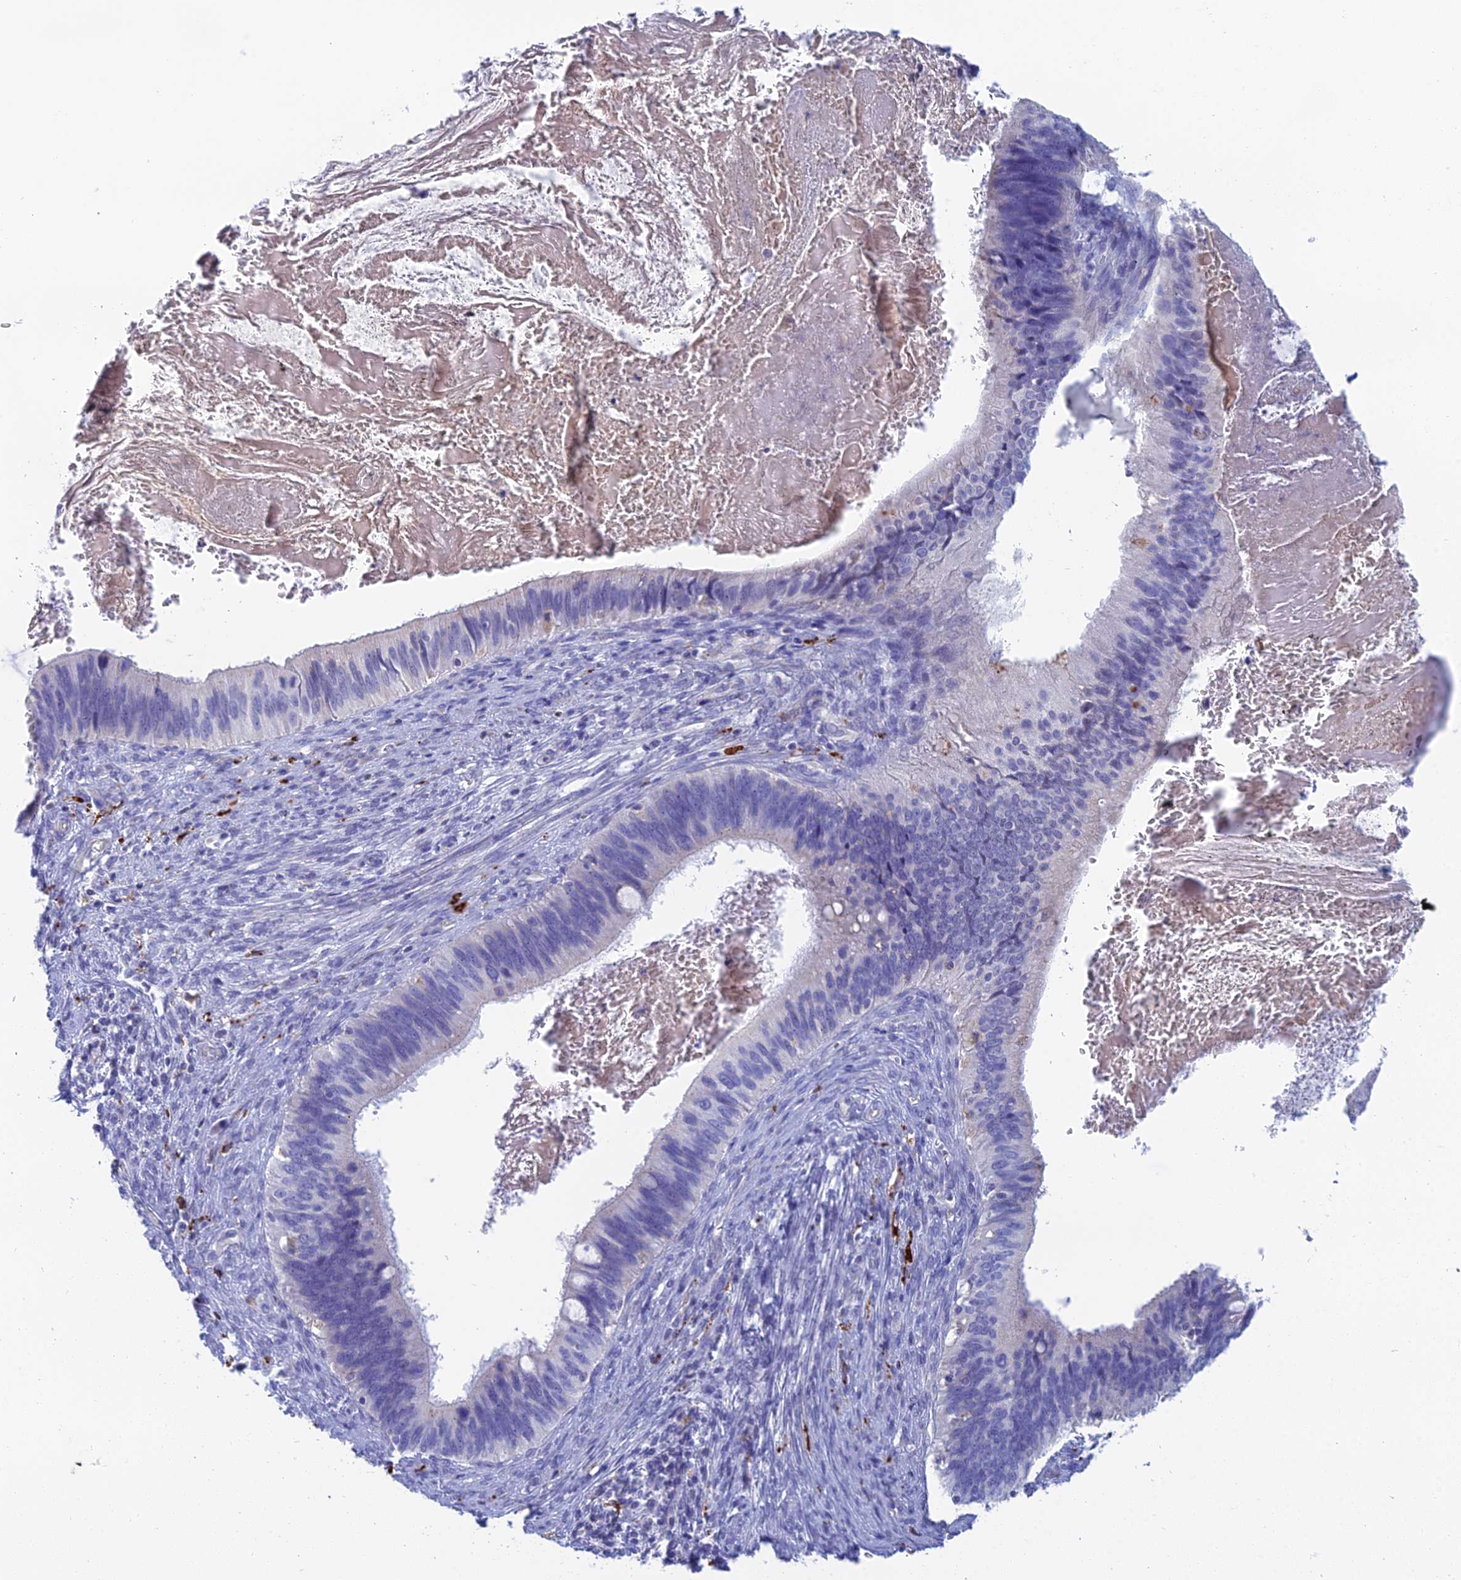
{"staining": {"intensity": "negative", "quantity": "none", "location": "none"}, "tissue": "cervical cancer", "cell_type": "Tumor cells", "image_type": "cancer", "snomed": [{"axis": "morphology", "description": "Adenocarcinoma, NOS"}, {"axis": "topography", "description": "Cervix"}], "caption": "This is an immunohistochemistry (IHC) photomicrograph of cervical cancer (adenocarcinoma). There is no staining in tumor cells.", "gene": "CFAP210", "patient": {"sex": "female", "age": 42}}